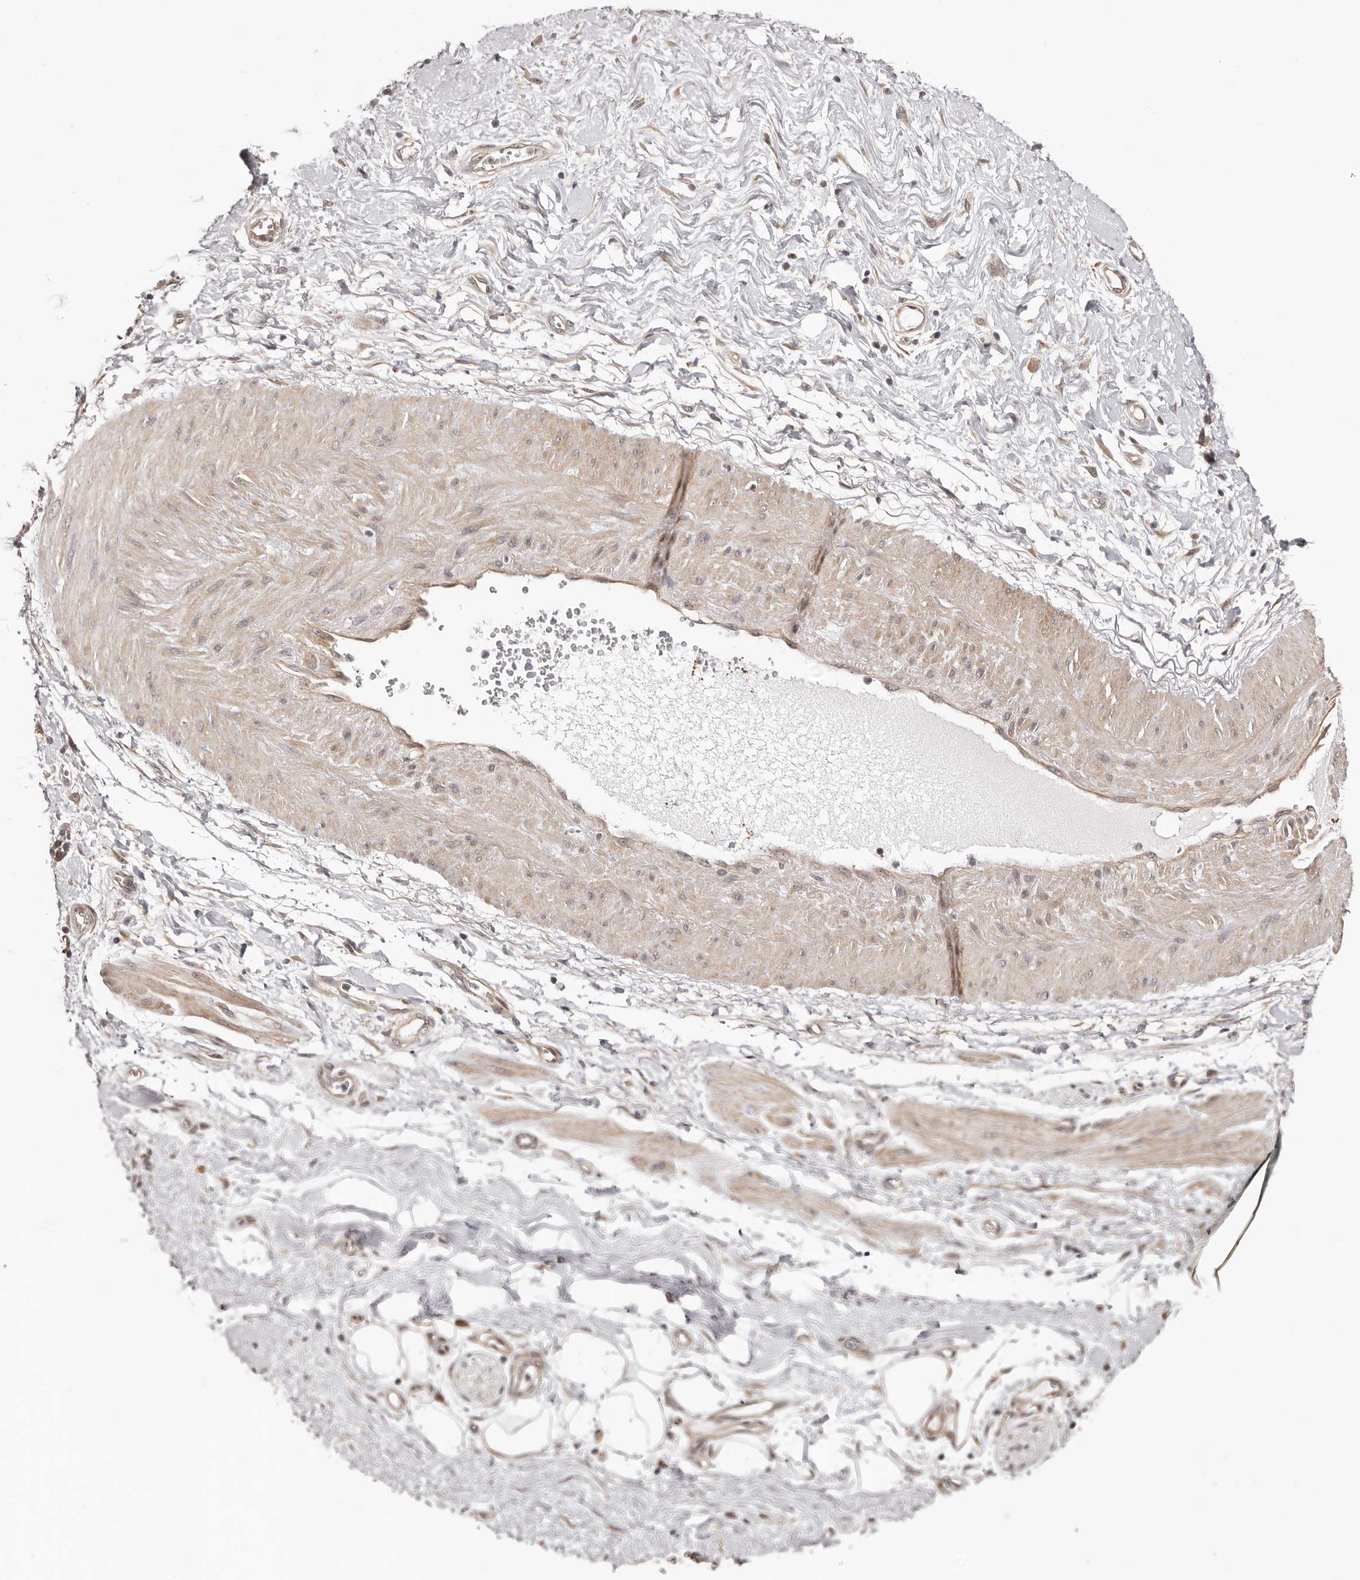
{"staining": {"intensity": "moderate", "quantity": "25%-75%", "location": "cytoplasmic/membranous,nuclear"}, "tissue": "adipose tissue", "cell_type": "Adipocytes", "image_type": "normal", "snomed": [{"axis": "morphology", "description": "Normal tissue, NOS"}, {"axis": "morphology", "description": "Adenocarcinoma, NOS"}, {"axis": "topography", "description": "Pancreas"}, {"axis": "topography", "description": "Peripheral nerve tissue"}], "caption": "Unremarkable adipose tissue demonstrates moderate cytoplasmic/membranous,nuclear positivity in about 25%-75% of adipocytes, visualized by immunohistochemistry. (Stains: DAB in brown, nuclei in blue, Microscopy: brightfield microscopy at high magnification).", "gene": "NOL12", "patient": {"sex": "male", "age": 59}}